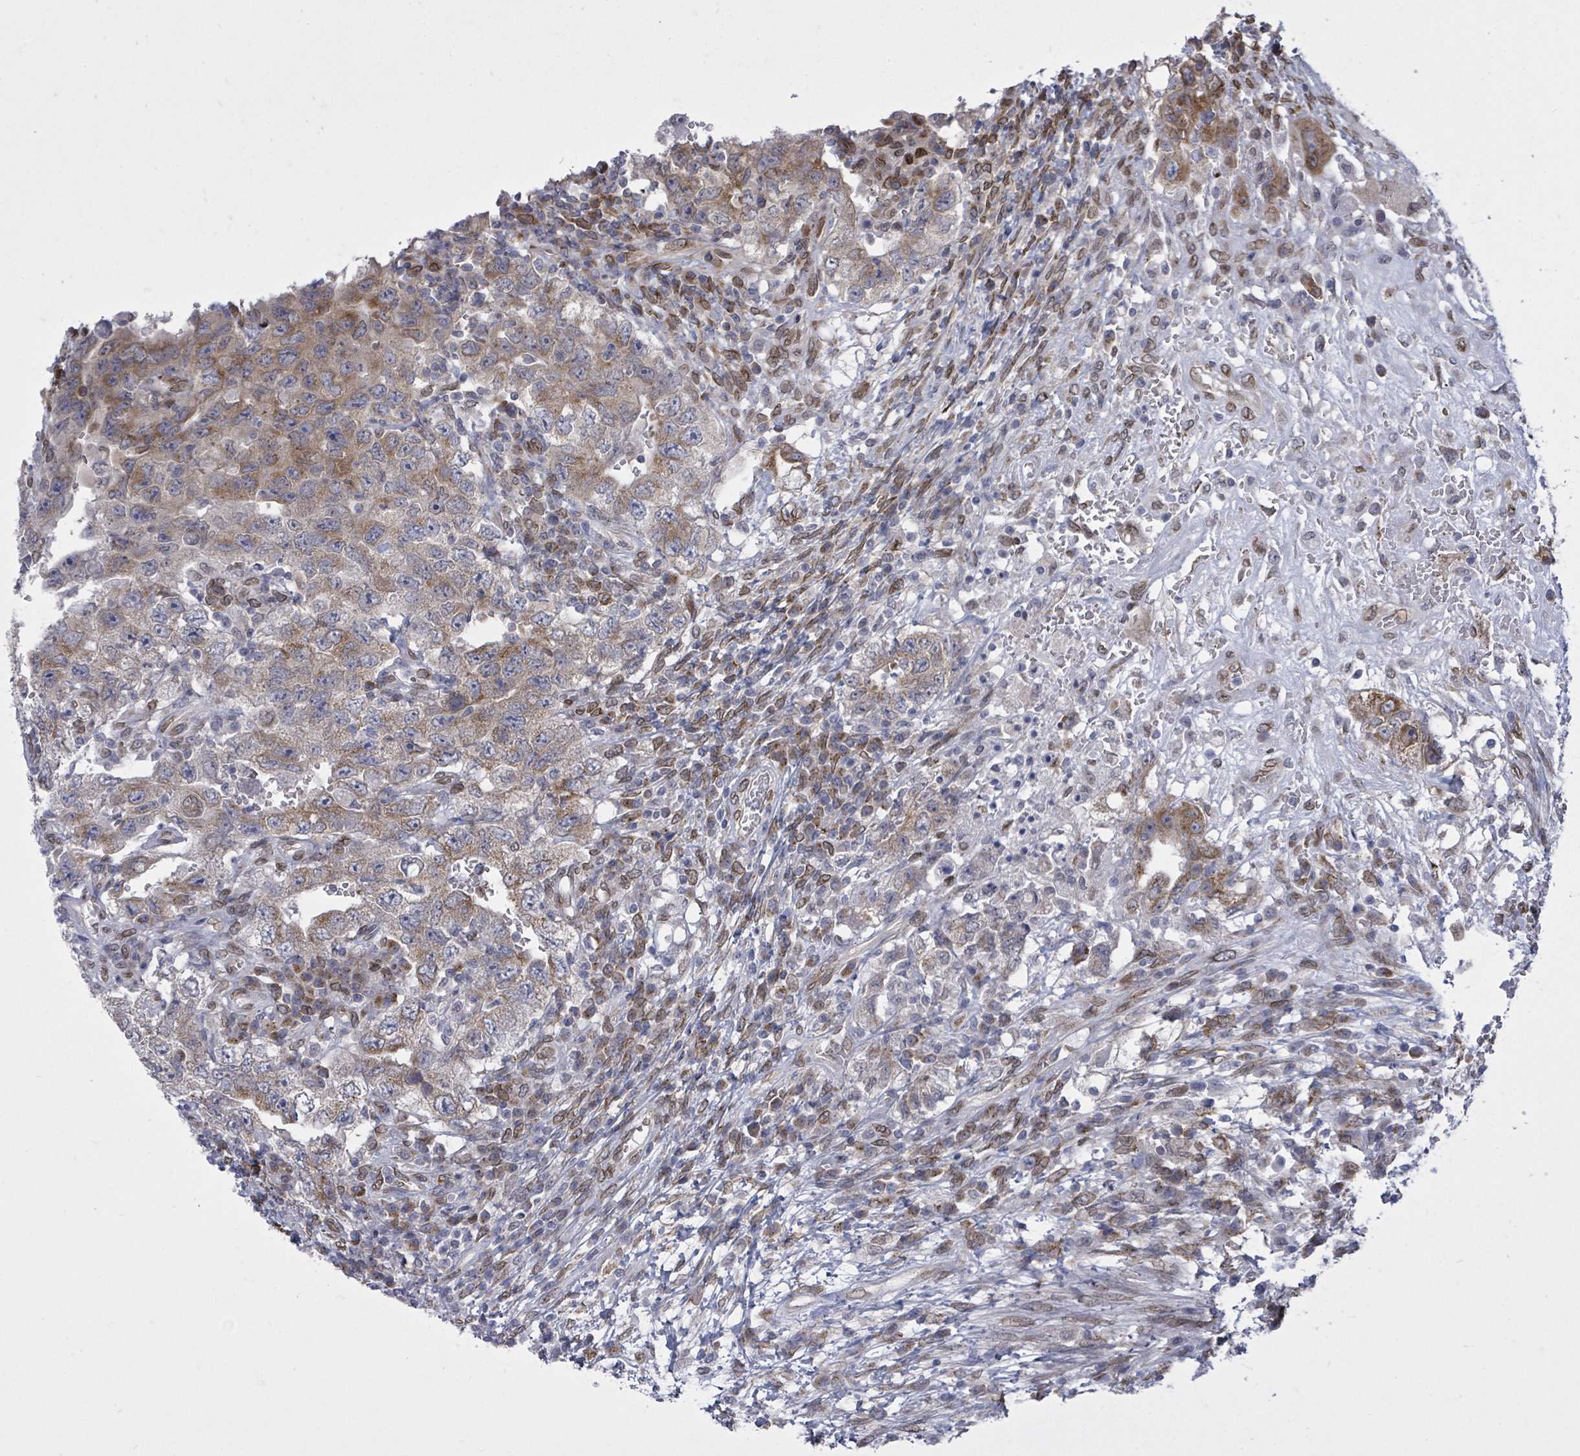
{"staining": {"intensity": "moderate", "quantity": "25%-75%", "location": "cytoplasmic/membranous"}, "tissue": "testis cancer", "cell_type": "Tumor cells", "image_type": "cancer", "snomed": [{"axis": "morphology", "description": "Carcinoma, Embryonal, NOS"}, {"axis": "topography", "description": "Testis"}], "caption": "Immunohistochemistry (DAB (3,3'-diaminobenzidine)) staining of human embryonal carcinoma (testis) demonstrates moderate cytoplasmic/membranous protein expression in approximately 25%-75% of tumor cells. (IHC, brightfield microscopy, high magnification).", "gene": "ARFGAP1", "patient": {"sex": "male", "age": 26}}